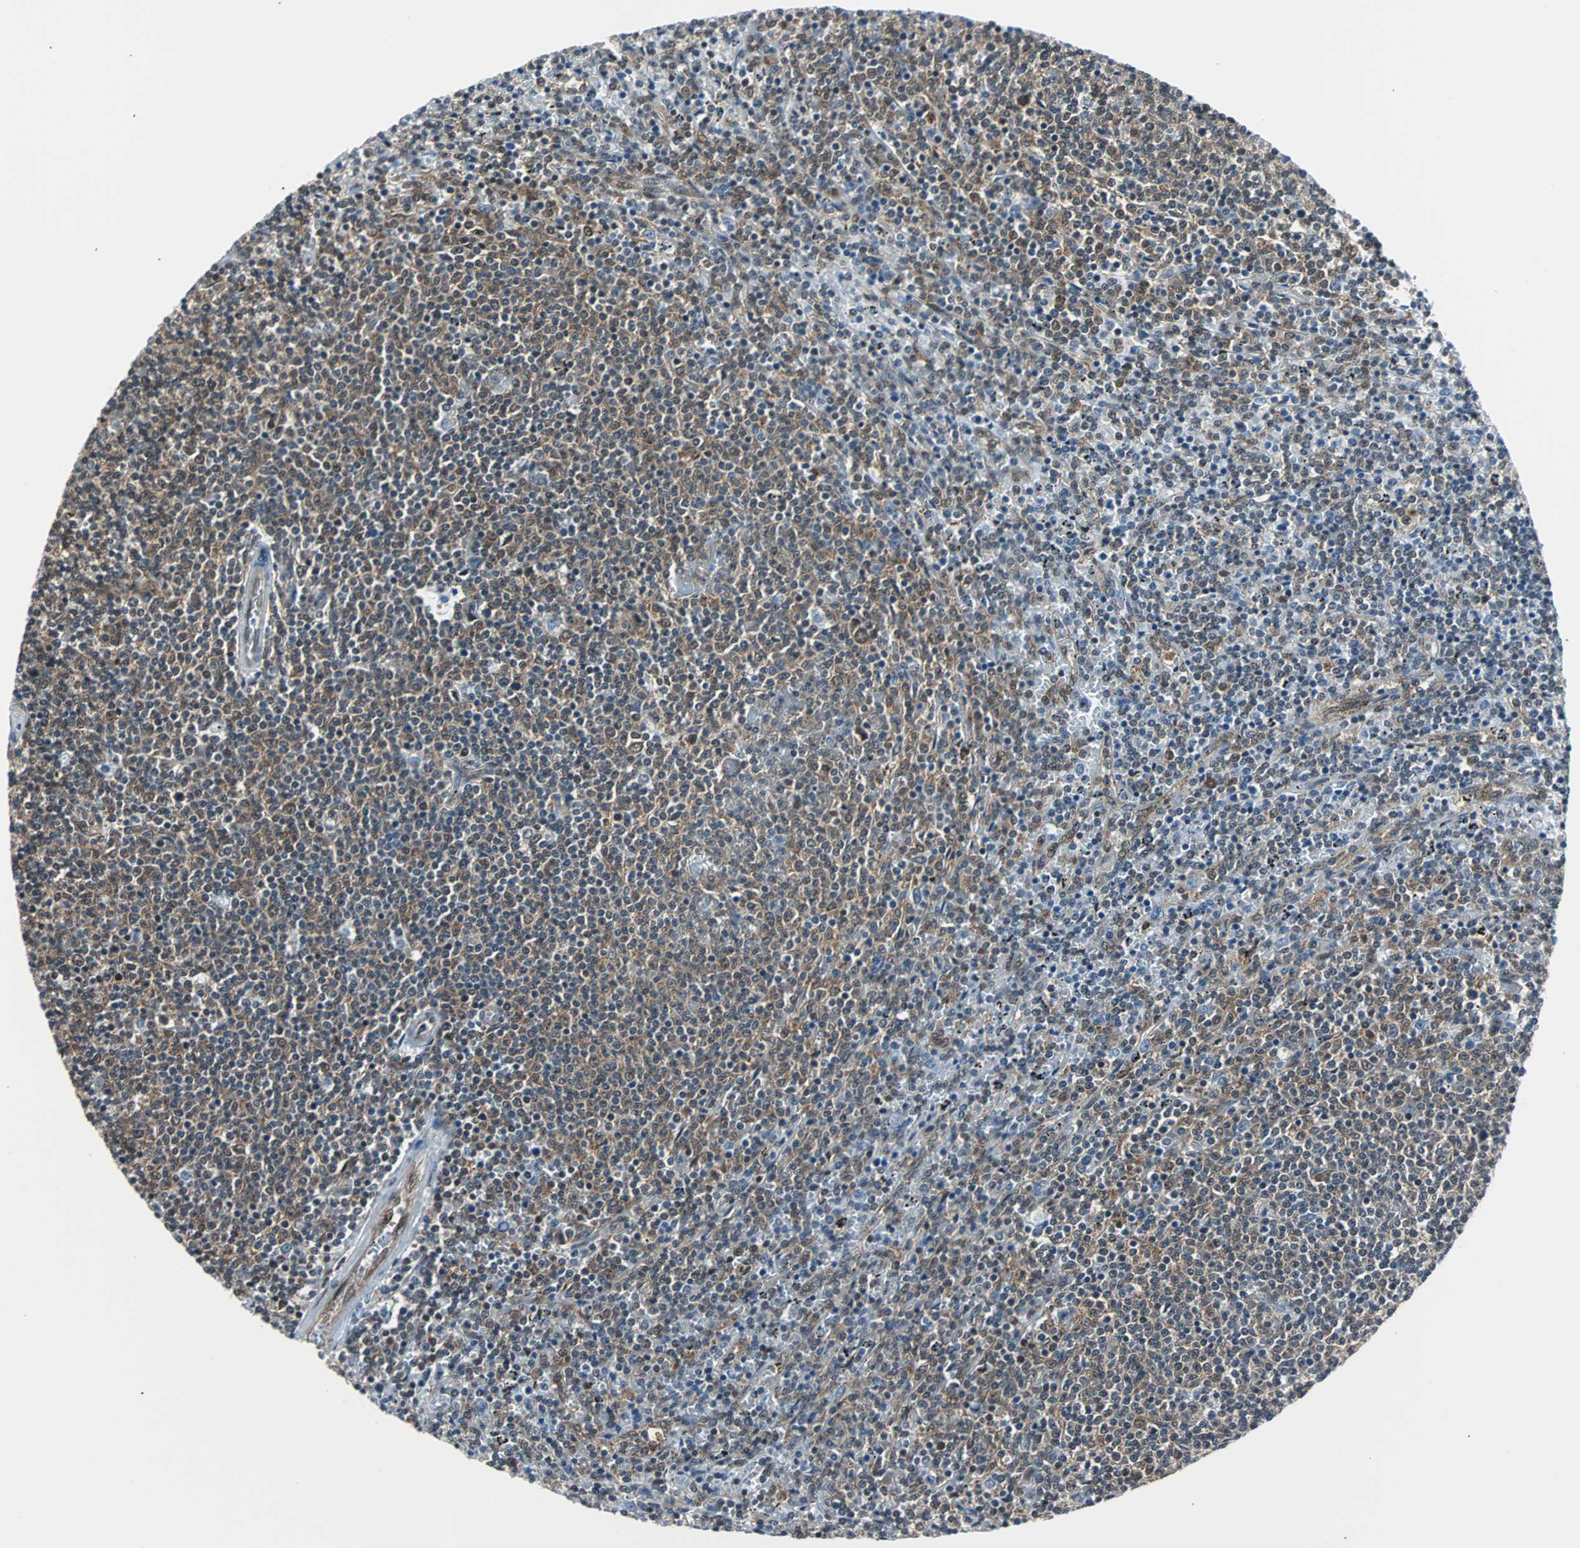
{"staining": {"intensity": "moderate", "quantity": ">75%", "location": "cytoplasmic/membranous"}, "tissue": "lymphoma", "cell_type": "Tumor cells", "image_type": "cancer", "snomed": [{"axis": "morphology", "description": "Malignant lymphoma, non-Hodgkin's type, Low grade"}, {"axis": "topography", "description": "Spleen"}], "caption": "Immunohistochemical staining of human malignant lymphoma, non-Hodgkin's type (low-grade) shows moderate cytoplasmic/membranous protein staining in about >75% of tumor cells.", "gene": "VCP", "patient": {"sex": "female", "age": 50}}